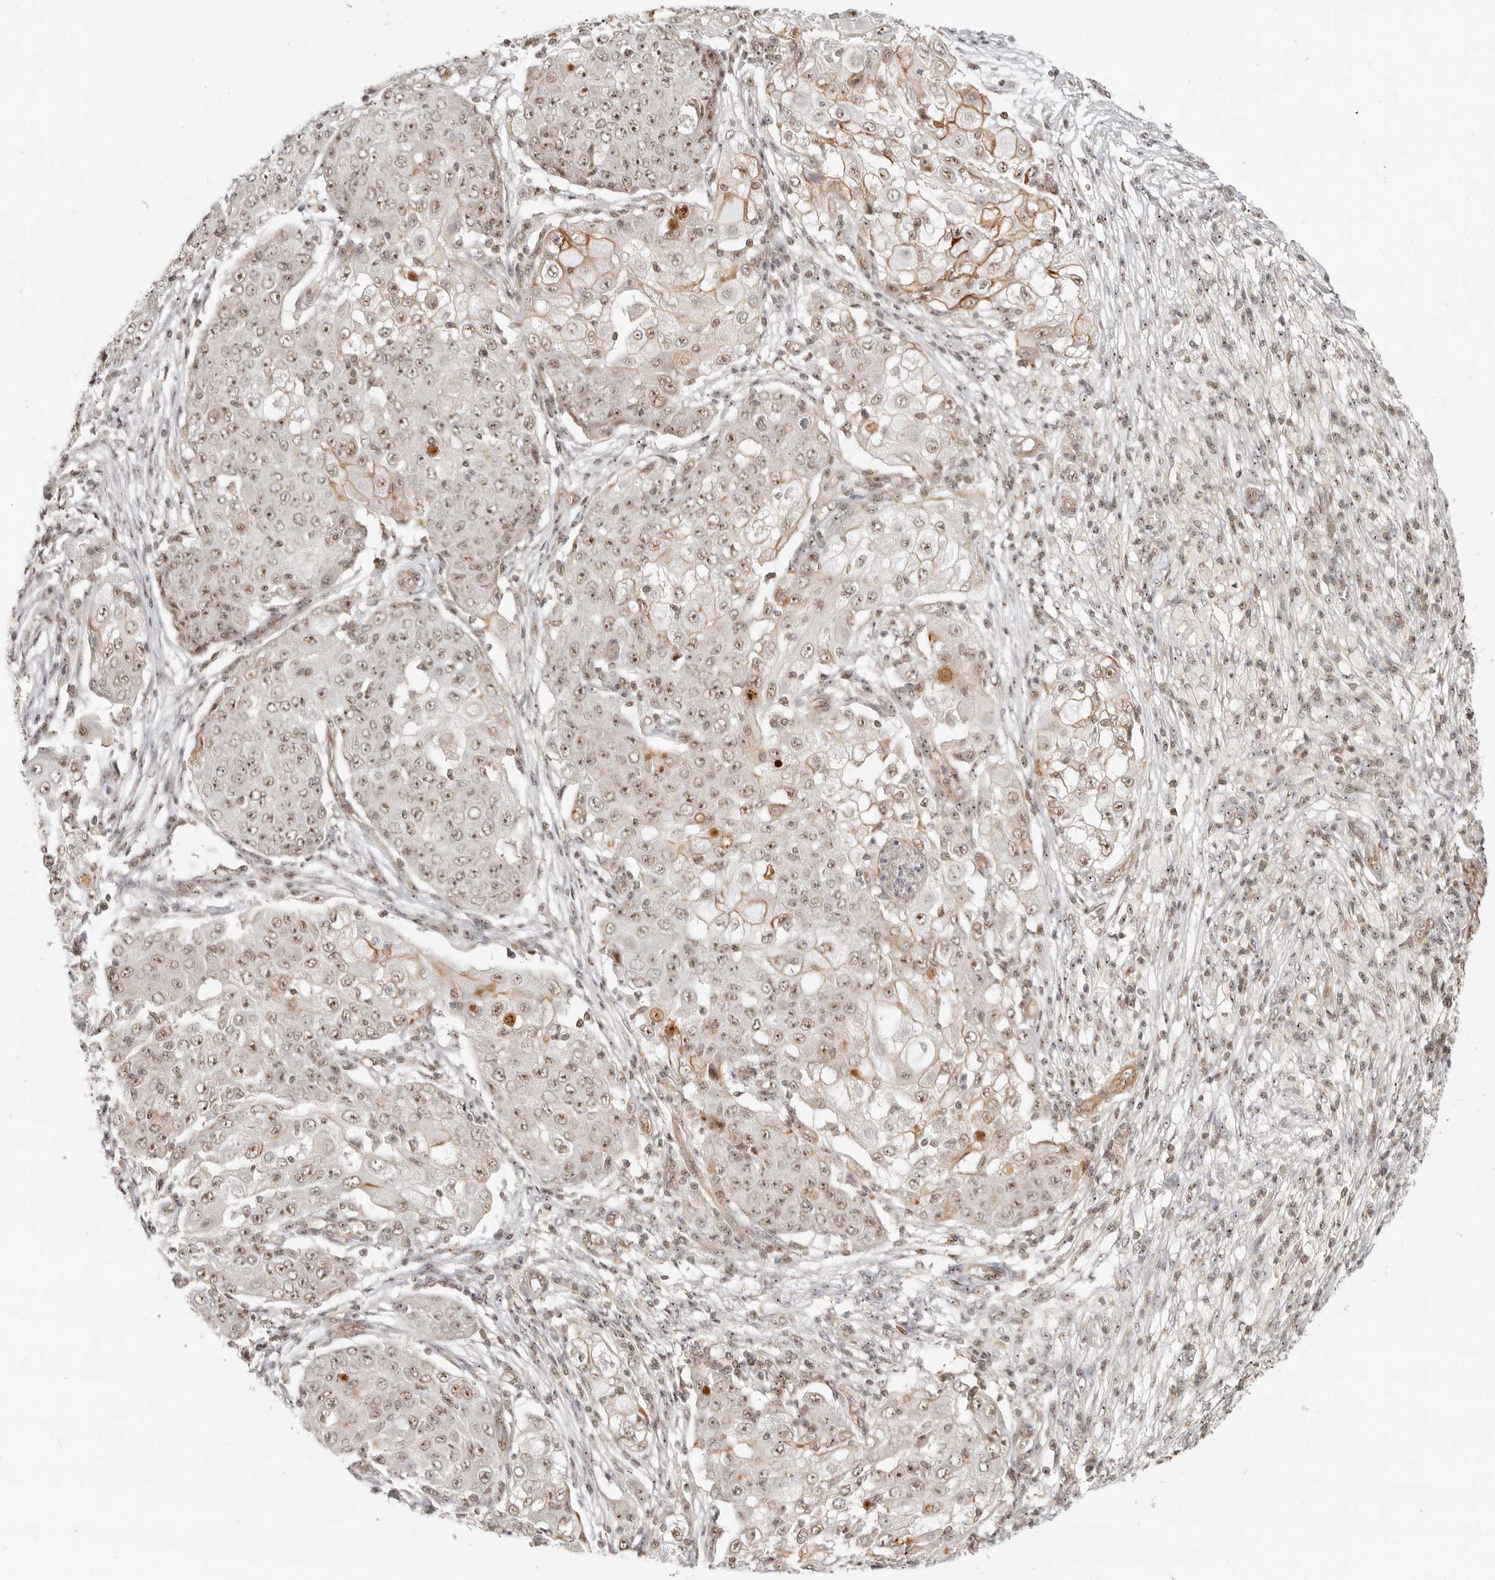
{"staining": {"intensity": "weak", "quantity": ">75%", "location": "nuclear"}, "tissue": "ovarian cancer", "cell_type": "Tumor cells", "image_type": "cancer", "snomed": [{"axis": "morphology", "description": "Carcinoma, endometroid"}, {"axis": "topography", "description": "Ovary"}], "caption": "This is an image of IHC staining of ovarian cancer, which shows weak staining in the nuclear of tumor cells.", "gene": "BAP1", "patient": {"sex": "female", "age": 42}}